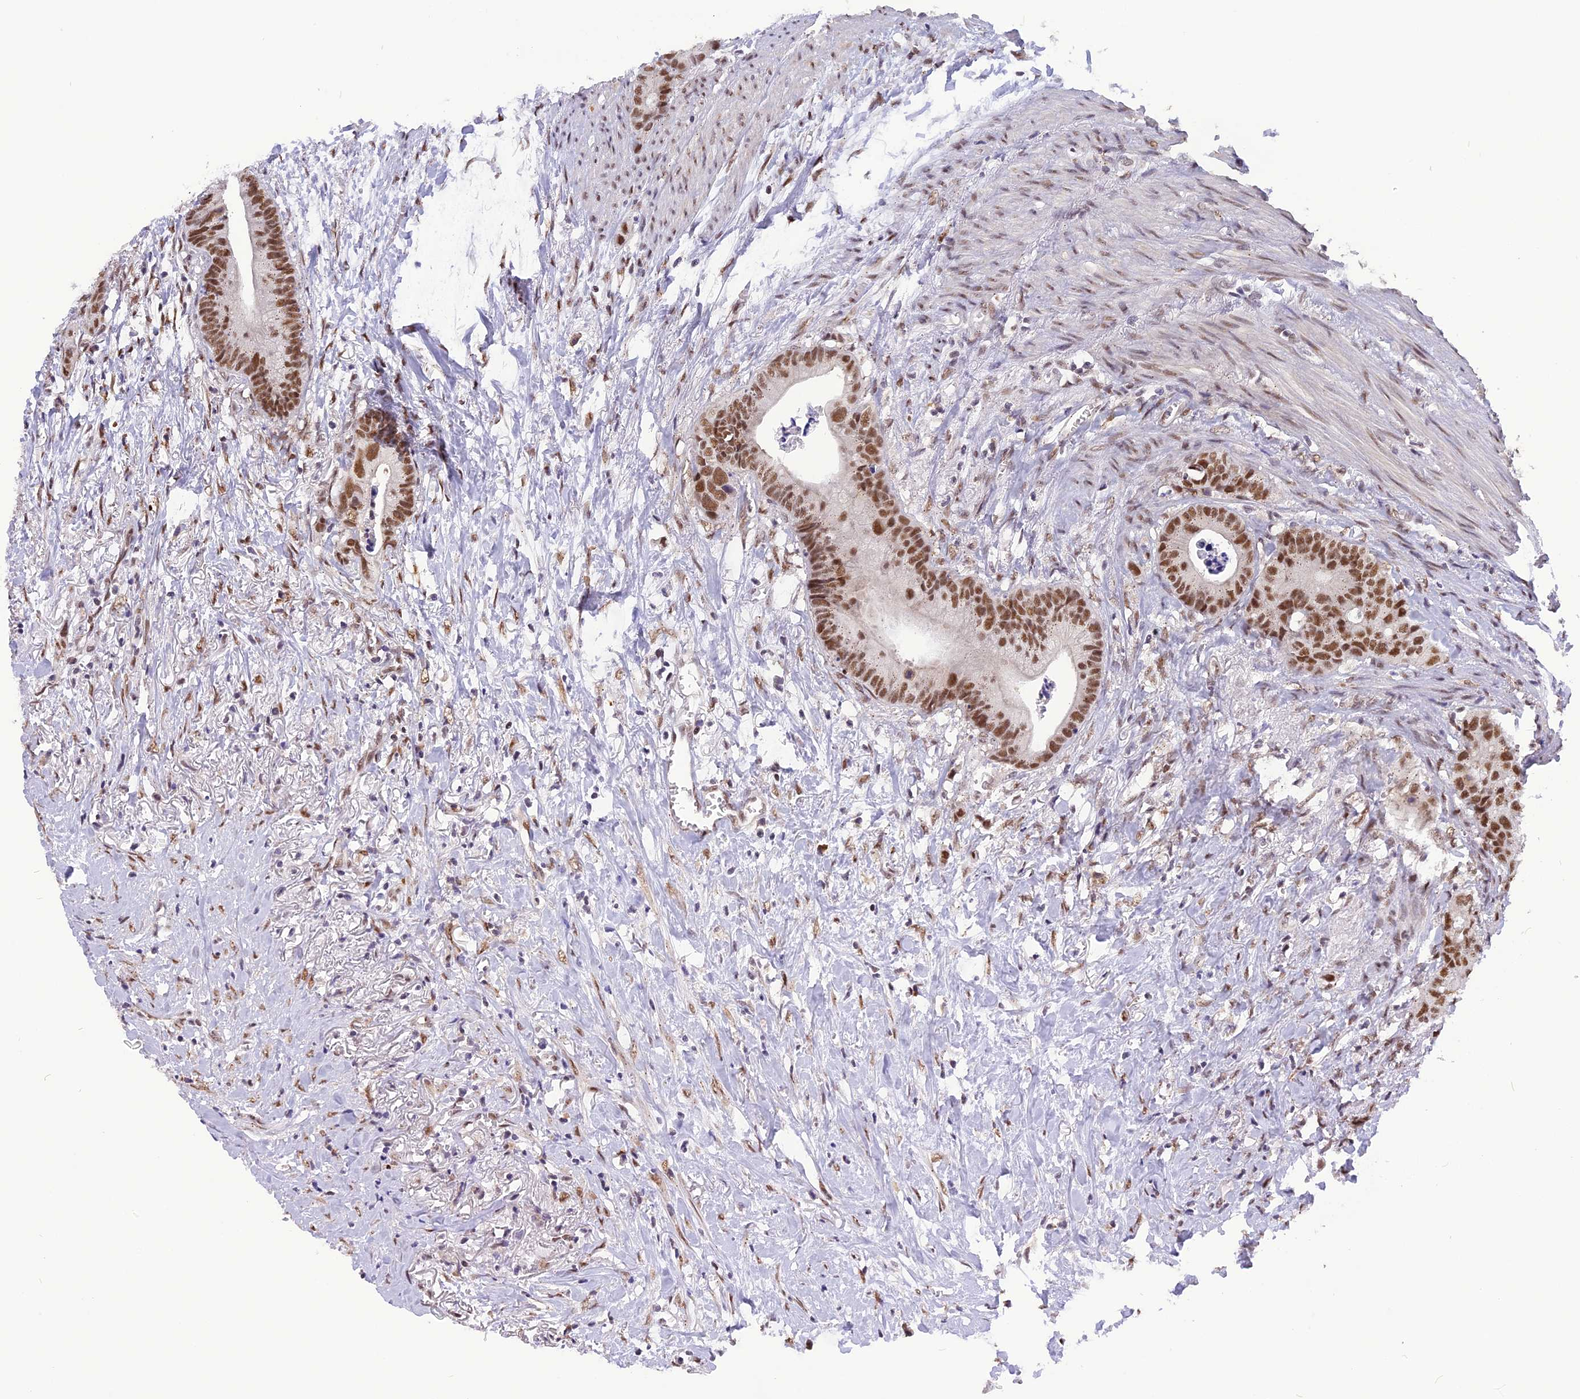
{"staining": {"intensity": "strong", "quantity": ">75%", "location": "nuclear"}, "tissue": "colorectal cancer", "cell_type": "Tumor cells", "image_type": "cancer", "snomed": [{"axis": "morphology", "description": "Adenocarcinoma, NOS"}, {"axis": "topography", "description": "Colon"}], "caption": "This image exhibits immunohistochemistry (IHC) staining of human adenocarcinoma (colorectal), with high strong nuclear staining in approximately >75% of tumor cells.", "gene": "IRF2BP1", "patient": {"sex": "female", "age": 57}}